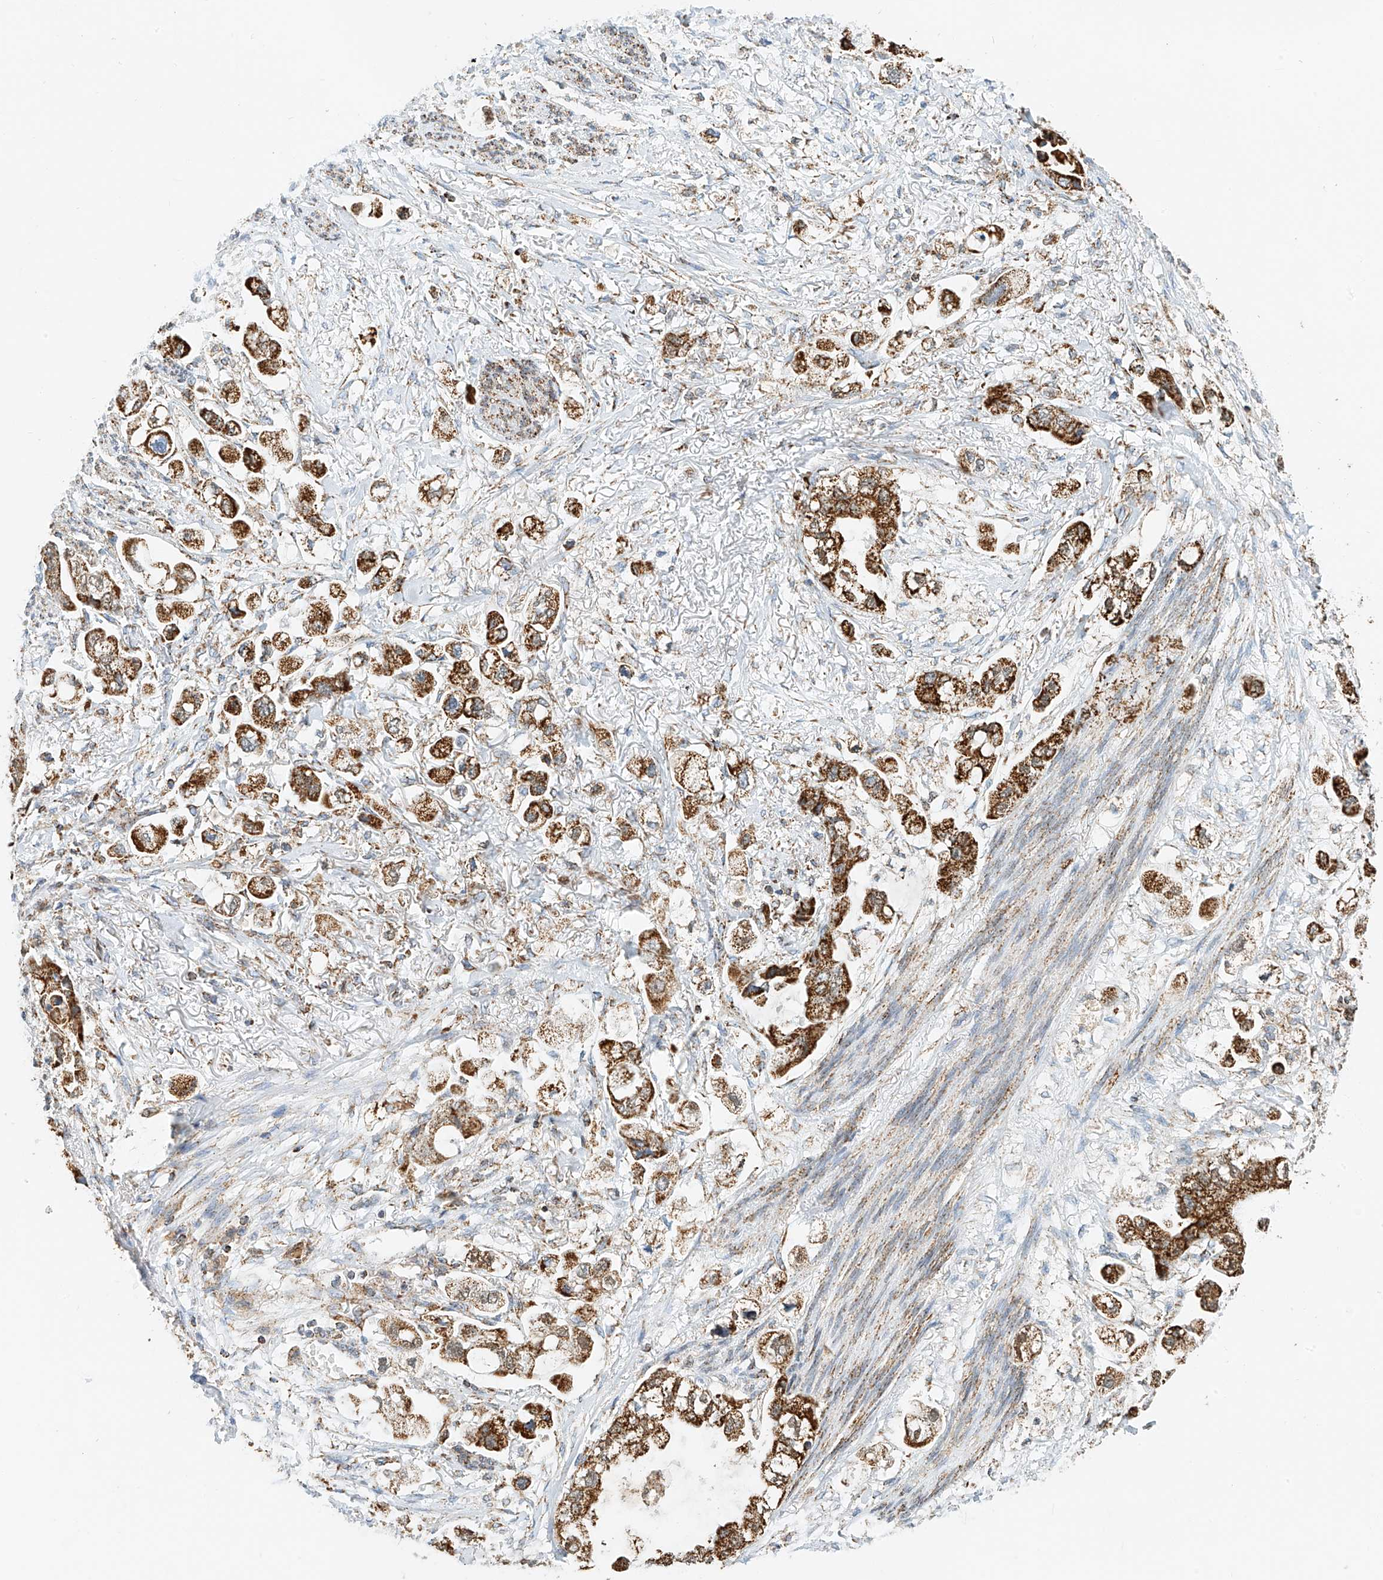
{"staining": {"intensity": "strong", "quantity": ">75%", "location": "cytoplasmic/membranous"}, "tissue": "stomach cancer", "cell_type": "Tumor cells", "image_type": "cancer", "snomed": [{"axis": "morphology", "description": "Adenocarcinoma, NOS"}, {"axis": "topography", "description": "Stomach"}], "caption": "Protein analysis of stomach adenocarcinoma tissue shows strong cytoplasmic/membranous positivity in about >75% of tumor cells. (DAB IHC, brown staining for protein, blue staining for nuclei).", "gene": "PPA2", "patient": {"sex": "male", "age": 62}}